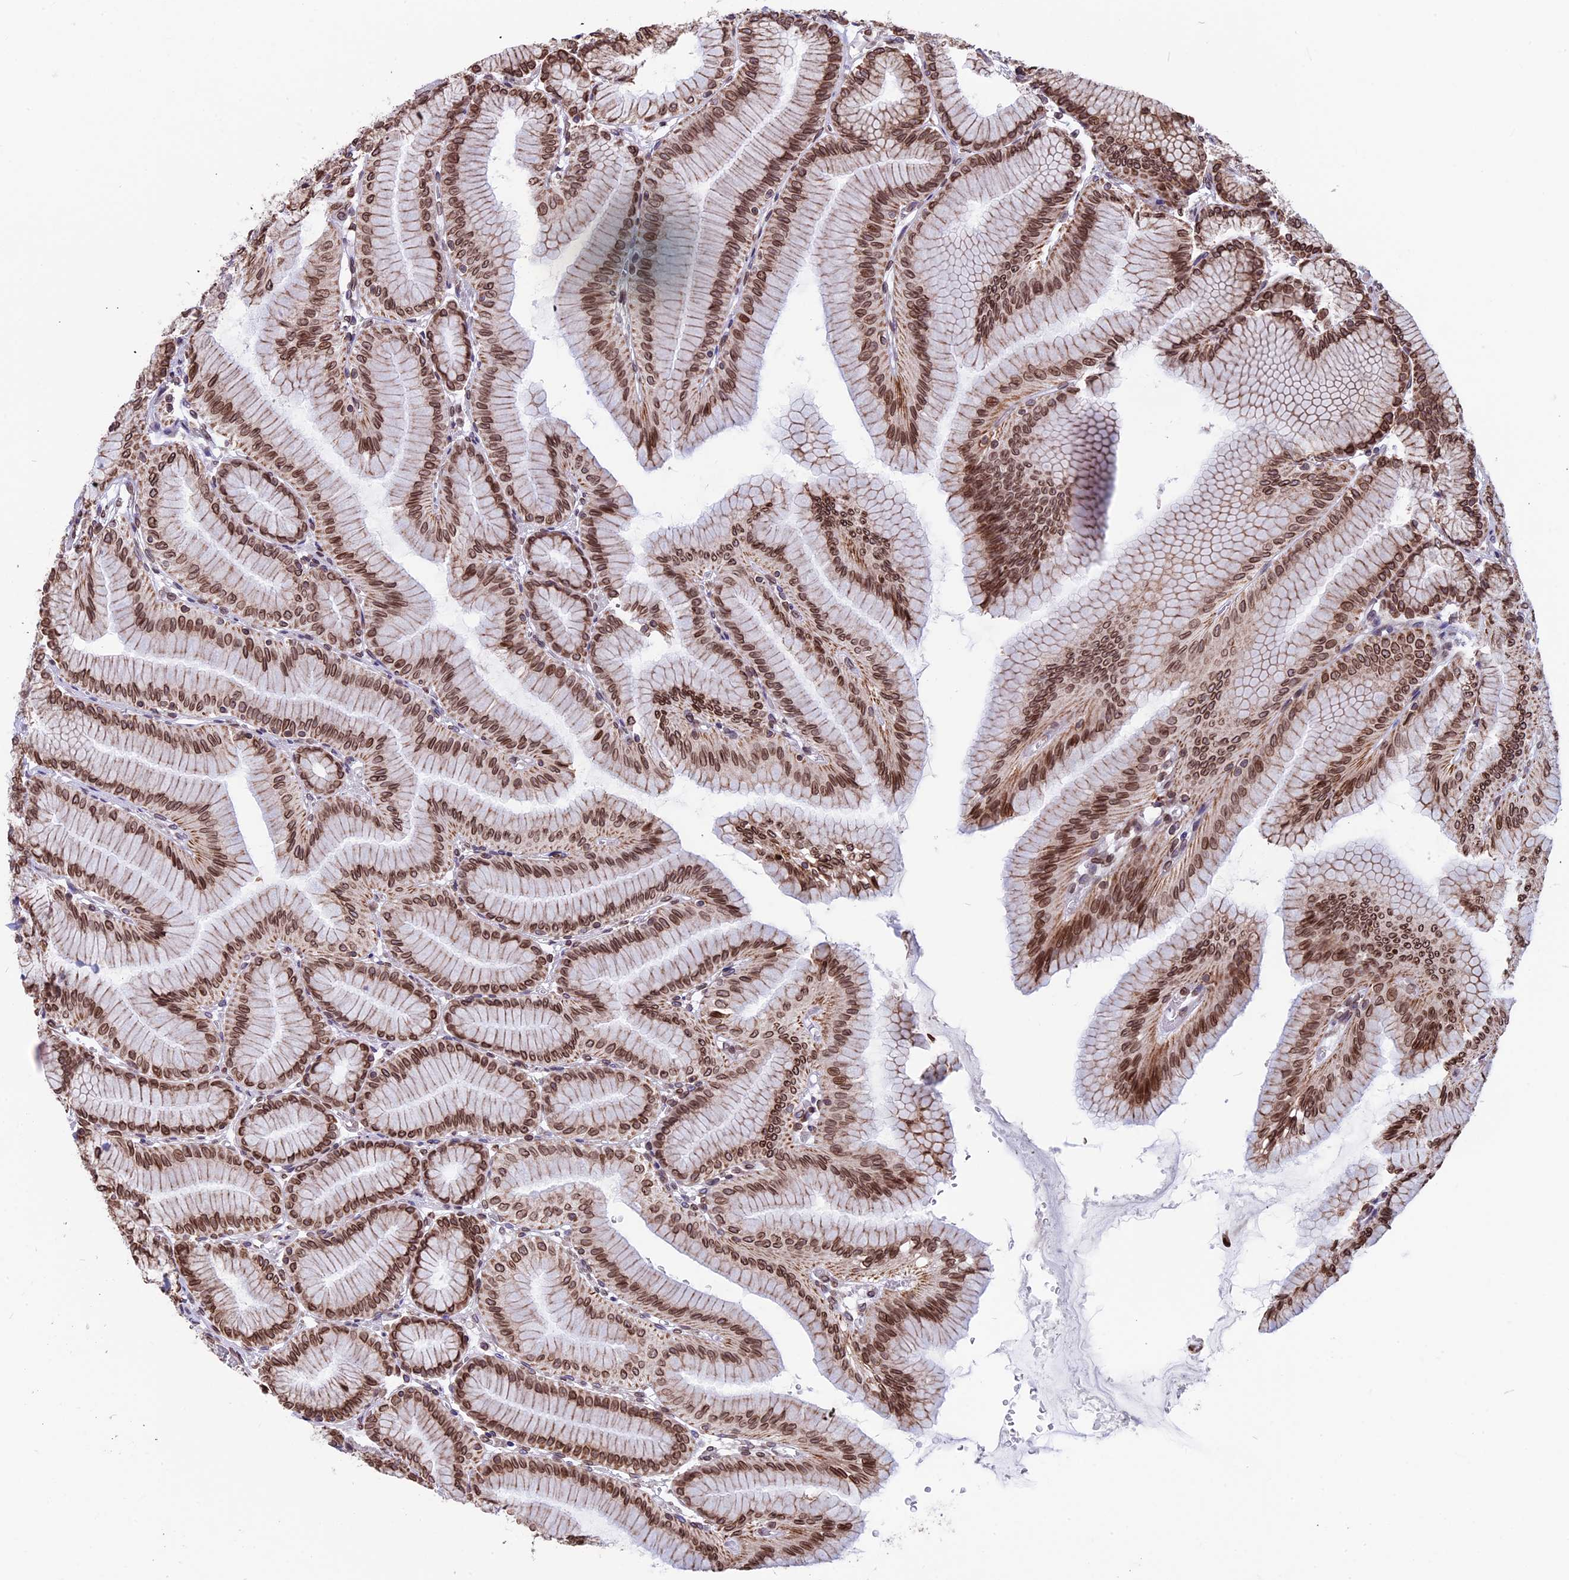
{"staining": {"intensity": "moderate", "quantity": ">75%", "location": "cytoplasmic/membranous,nuclear"}, "tissue": "stomach", "cell_type": "Glandular cells", "image_type": "normal", "snomed": [{"axis": "morphology", "description": "Normal tissue, NOS"}, {"axis": "morphology", "description": "Adenocarcinoma, NOS"}, {"axis": "morphology", "description": "Adenocarcinoma, High grade"}, {"axis": "topography", "description": "Stomach, upper"}, {"axis": "topography", "description": "Stomach"}], "caption": "Stomach stained with DAB immunohistochemistry (IHC) exhibits medium levels of moderate cytoplasmic/membranous,nuclear positivity in approximately >75% of glandular cells.", "gene": "PTCHD4", "patient": {"sex": "female", "age": 65}}